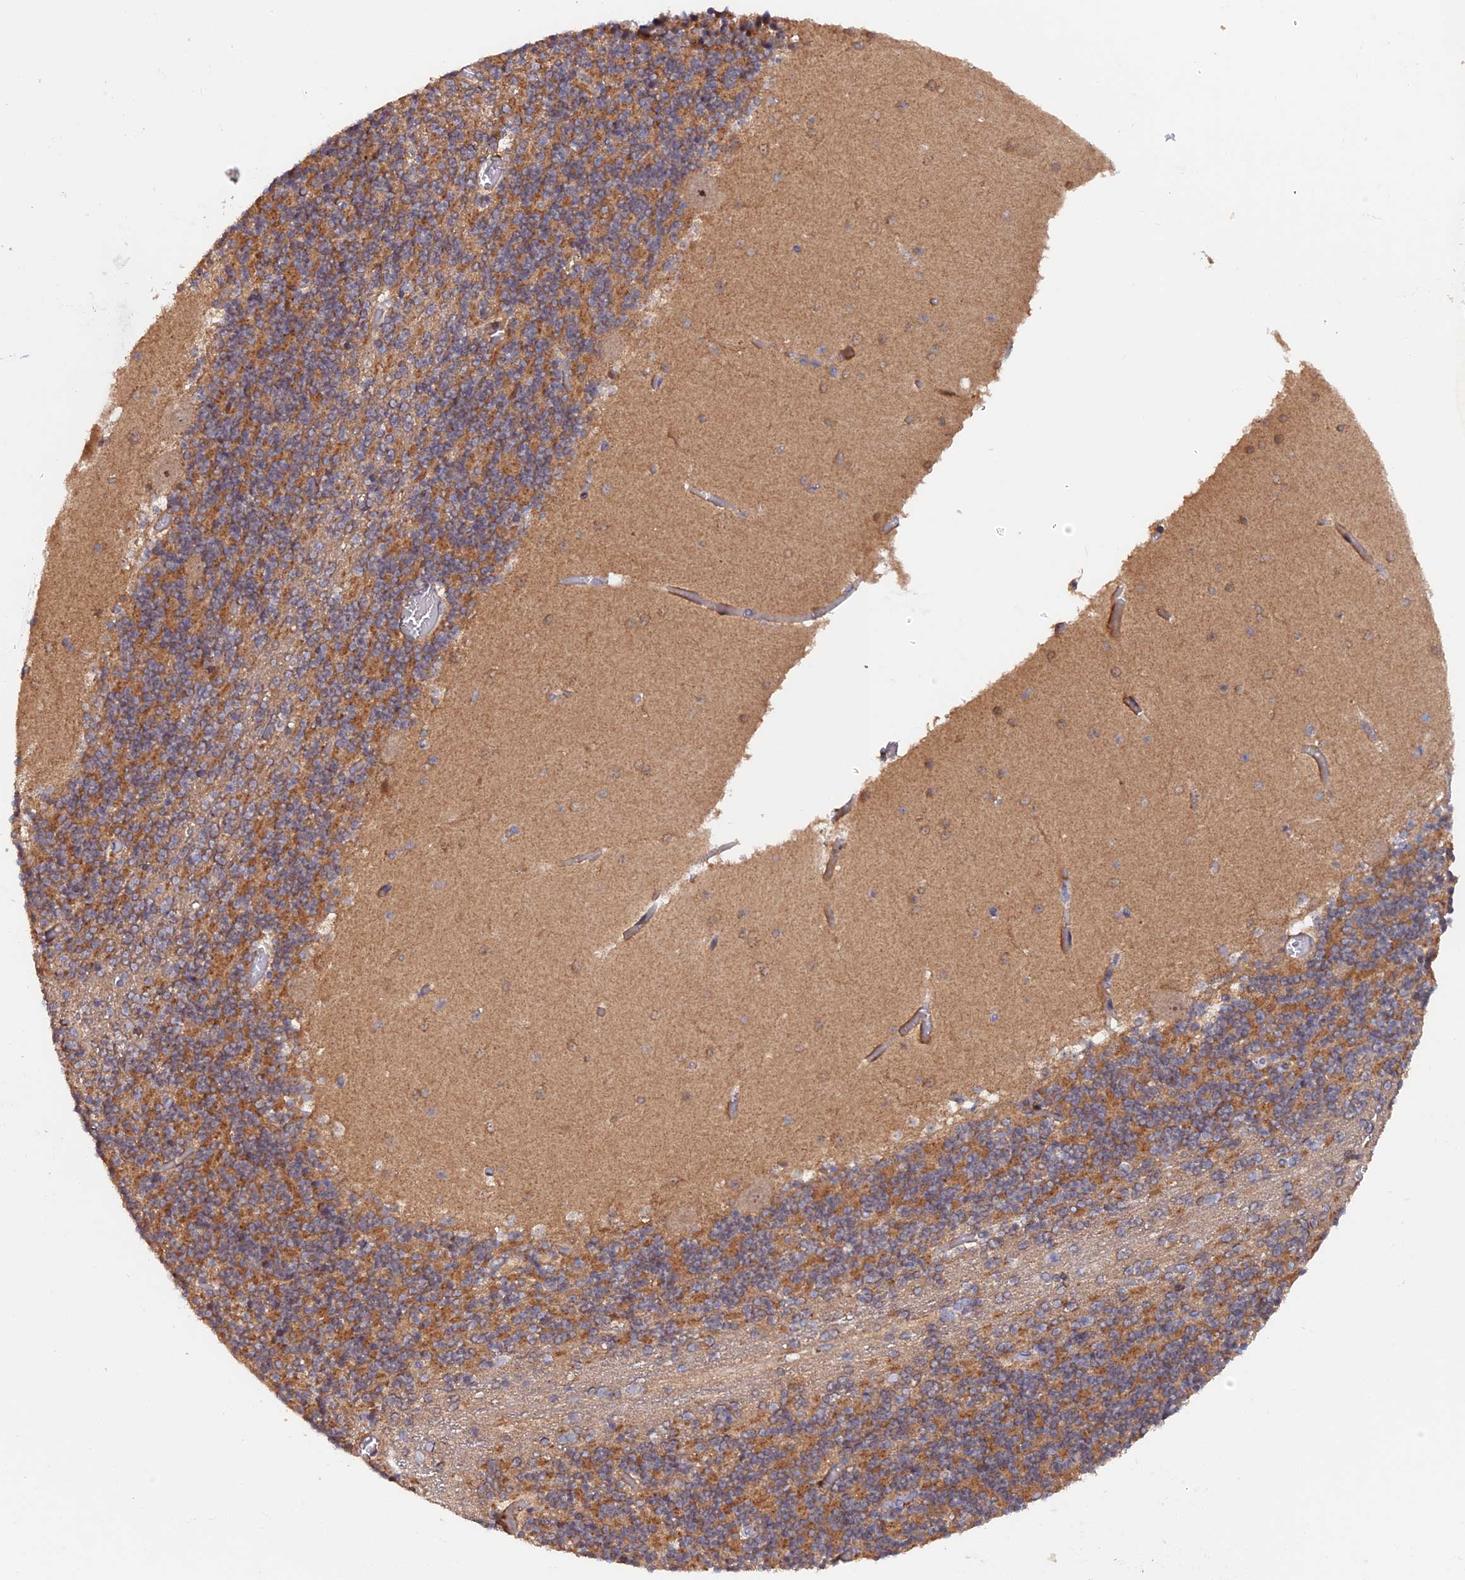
{"staining": {"intensity": "weak", "quantity": "25%-75%", "location": "cytoplasmic/membranous"}, "tissue": "cerebellum", "cell_type": "Cells in granular layer", "image_type": "normal", "snomed": [{"axis": "morphology", "description": "Normal tissue, NOS"}, {"axis": "topography", "description": "Cerebellum"}], "caption": "The immunohistochemical stain shows weak cytoplasmic/membranous staining in cells in granular layer of unremarkable cerebellum.", "gene": "FERMT1", "patient": {"sex": "female", "age": 28}}